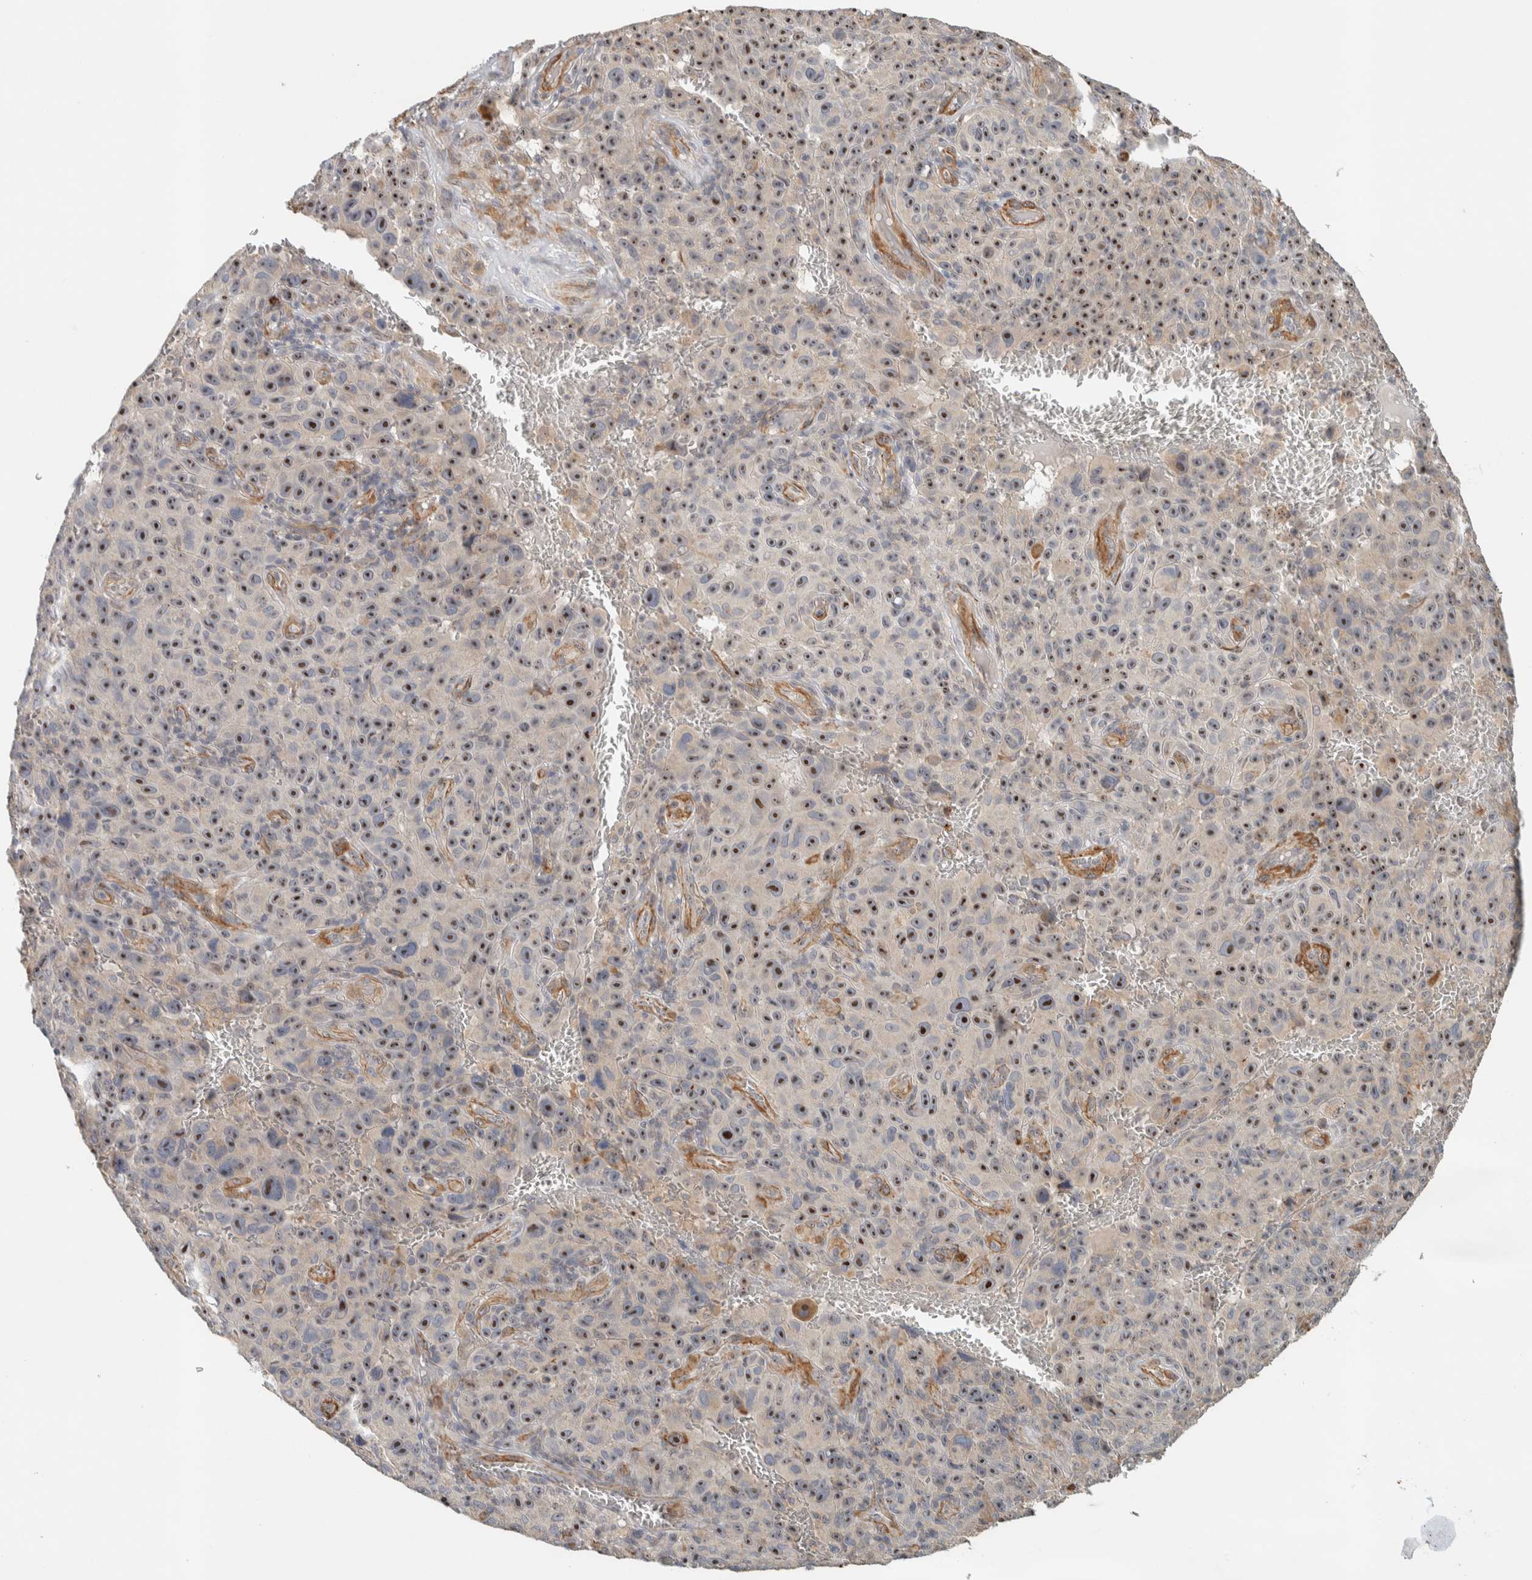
{"staining": {"intensity": "moderate", "quantity": ">75%", "location": "nuclear"}, "tissue": "melanoma", "cell_type": "Tumor cells", "image_type": "cancer", "snomed": [{"axis": "morphology", "description": "Malignant melanoma, NOS"}, {"axis": "topography", "description": "Skin"}], "caption": "DAB immunohistochemical staining of melanoma displays moderate nuclear protein expression in approximately >75% of tumor cells.", "gene": "KLHL40", "patient": {"sex": "female", "age": 82}}